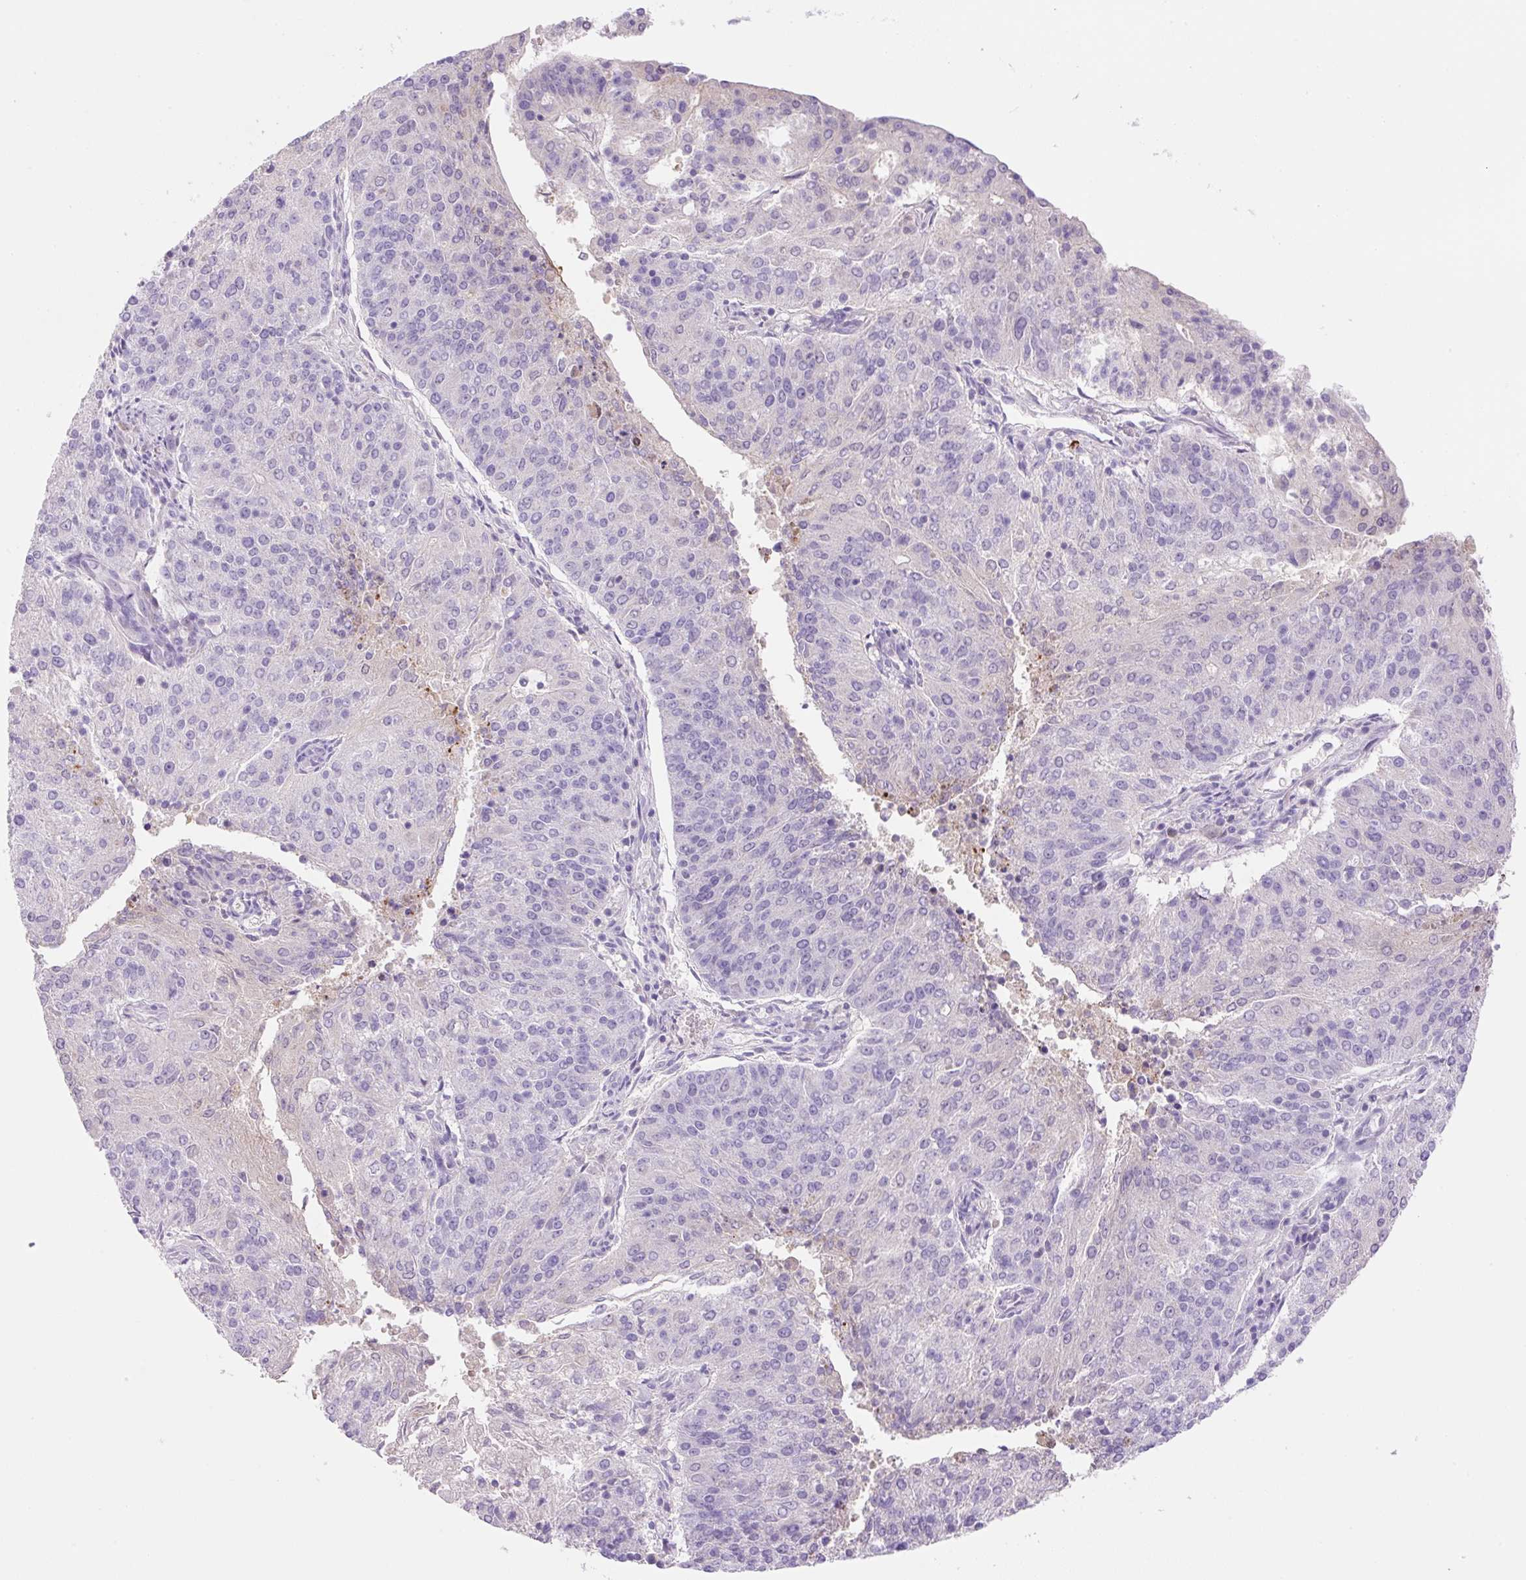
{"staining": {"intensity": "negative", "quantity": "none", "location": "none"}, "tissue": "endometrial cancer", "cell_type": "Tumor cells", "image_type": "cancer", "snomed": [{"axis": "morphology", "description": "Adenocarcinoma, NOS"}, {"axis": "topography", "description": "Endometrium"}], "caption": "This is a image of immunohistochemistry staining of endometrial cancer (adenocarcinoma), which shows no expression in tumor cells.", "gene": "NDST3", "patient": {"sex": "female", "age": 82}}